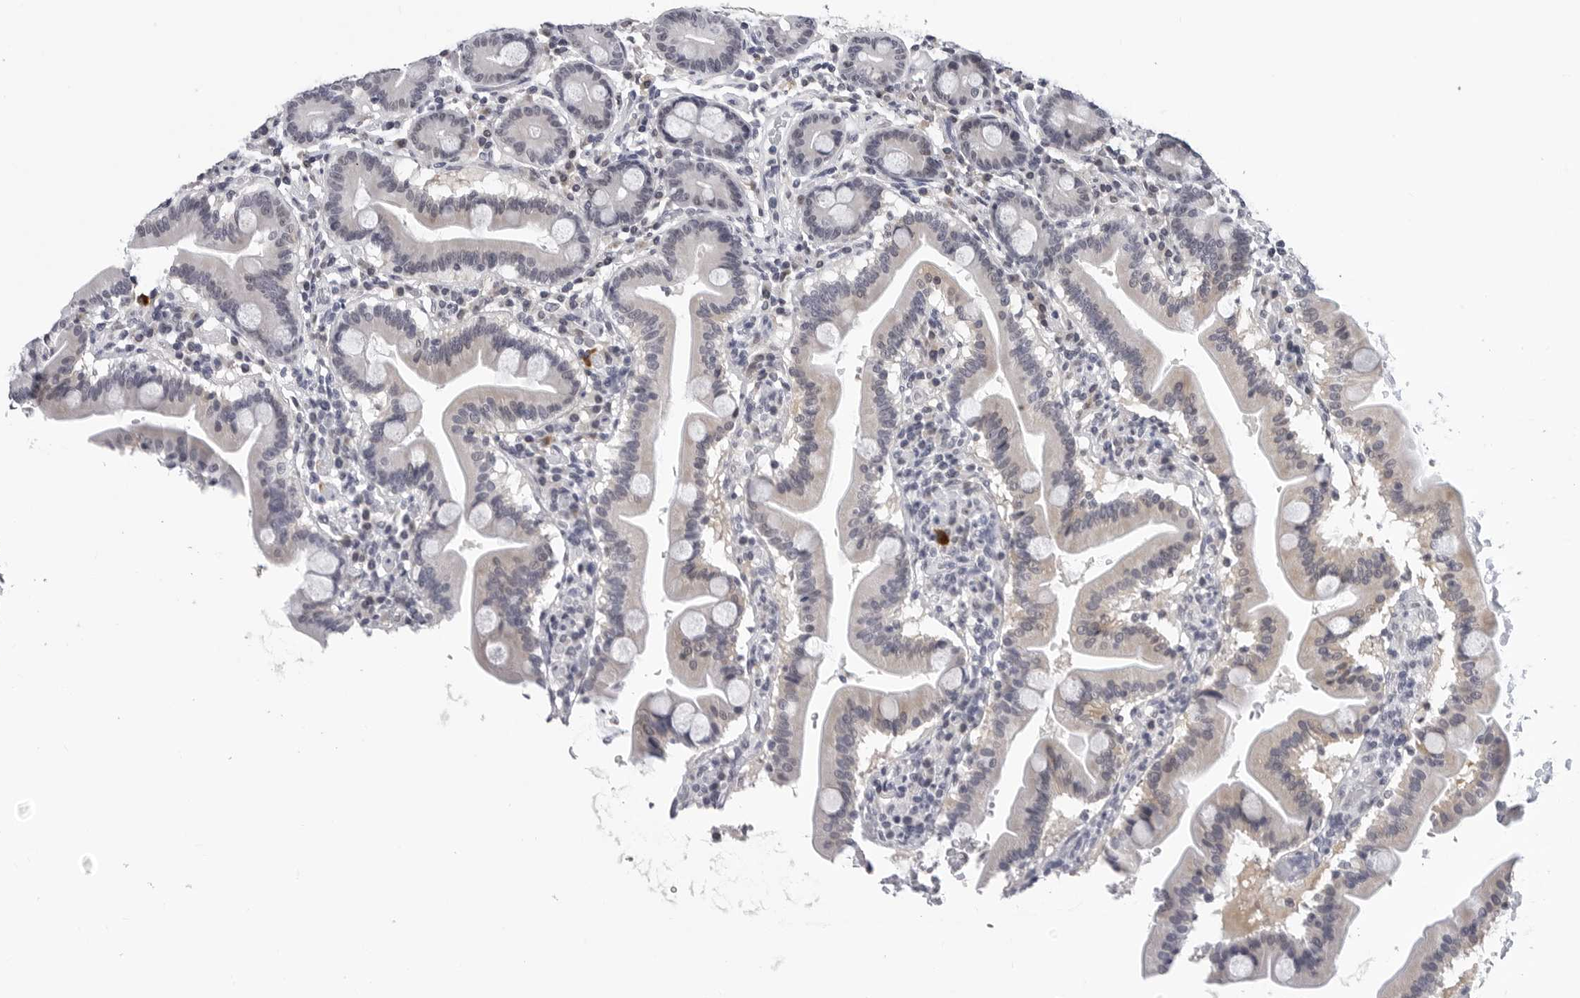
{"staining": {"intensity": "negative", "quantity": "none", "location": "none"}, "tissue": "duodenum", "cell_type": "Glandular cells", "image_type": "normal", "snomed": [{"axis": "morphology", "description": "Normal tissue, NOS"}, {"axis": "topography", "description": "Duodenum"}], "caption": "This is an immunohistochemistry micrograph of benign duodenum. There is no staining in glandular cells.", "gene": "GNL2", "patient": {"sex": "male", "age": 54}}